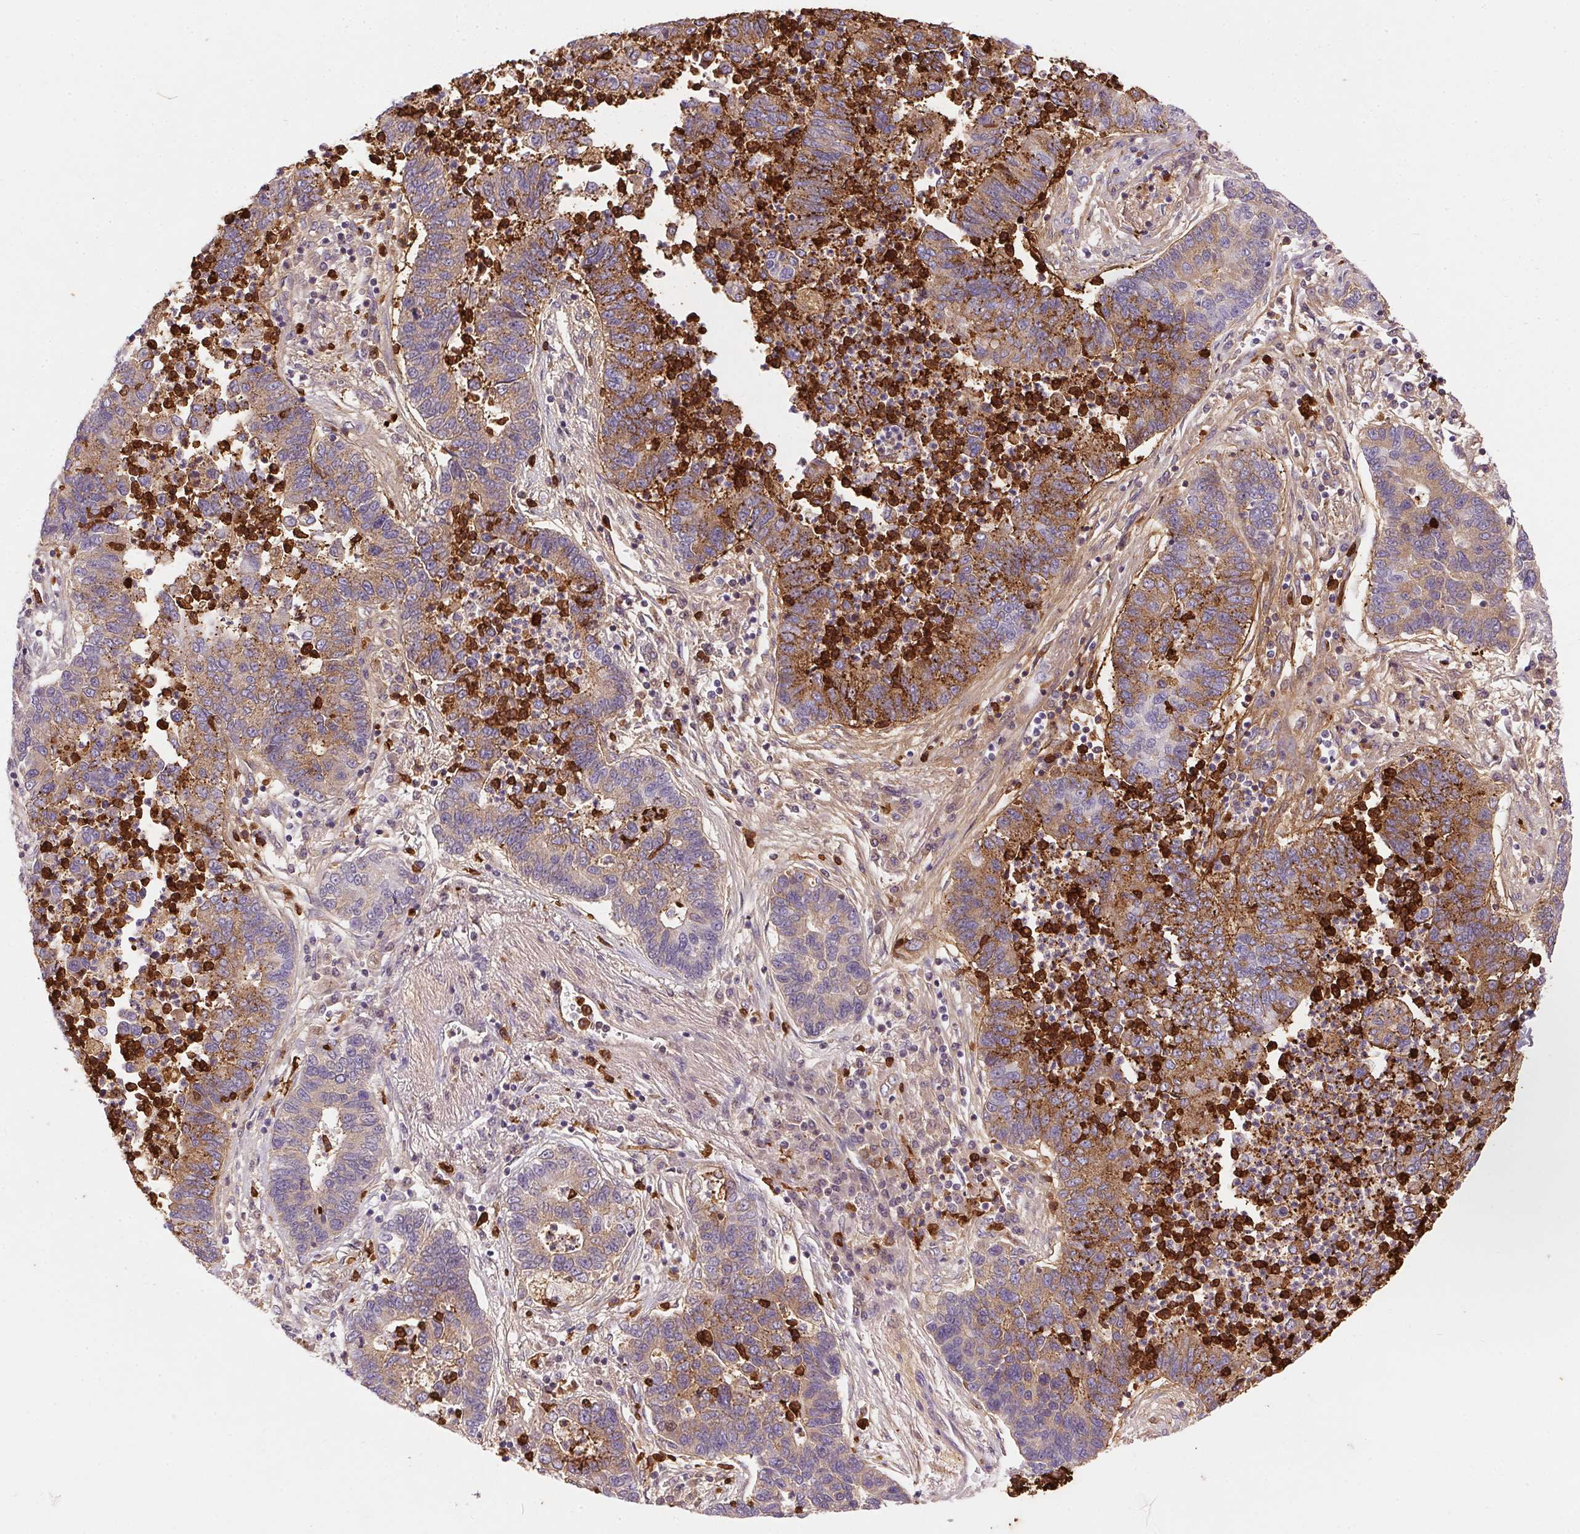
{"staining": {"intensity": "weak", "quantity": "25%-75%", "location": "cytoplasmic/membranous"}, "tissue": "lung cancer", "cell_type": "Tumor cells", "image_type": "cancer", "snomed": [{"axis": "morphology", "description": "Adenocarcinoma, NOS"}, {"axis": "topography", "description": "Lung"}], "caption": "This photomicrograph exhibits IHC staining of lung adenocarcinoma, with low weak cytoplasmic/membranous staining in approximately 25%-75% of tumor cells.", "gene": "ORM1", "patient": {"sex": "female", "age": 57}}